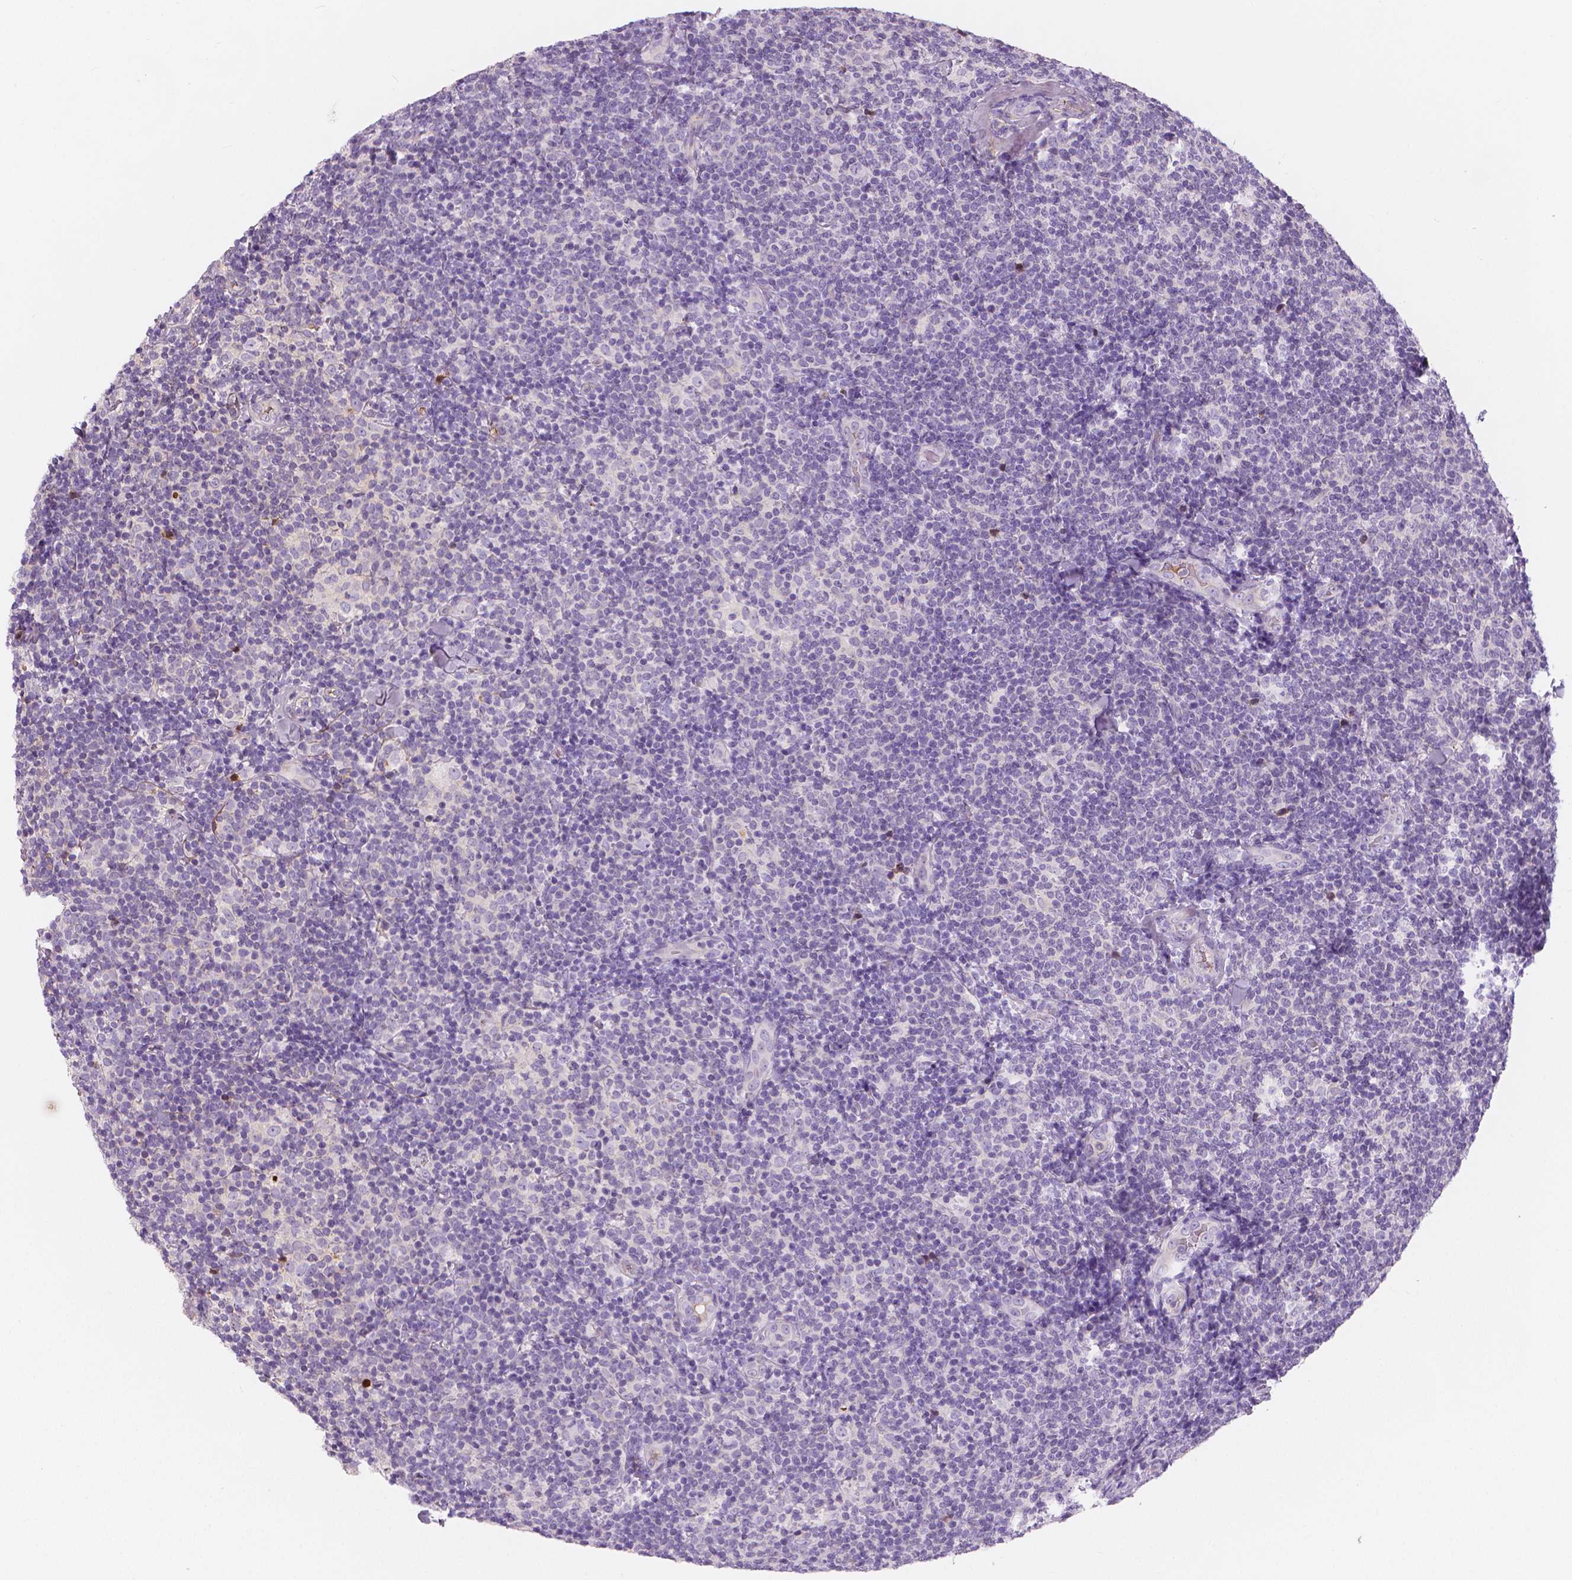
{"staining": {"intensity": "negative", "quantity": "none", "location": "none"}, "tissue": "lymphoma", "cell_type": "Tumor cells", "image_type": "cancer", "snomed": [{"axis": "morphology", "description": "Malignant lymphoma, non-Hodgkin's type, Low grade"}, {"axis": "topography", "description": "Lymph node"}], "caption": "High power microscopy histopathology image of an immunohistochemistry (IHC) histopathology image of low-grade malignant lymphoma, non-Hodgkin's type, revealing no significant expression in tumor cells. Nuclei are stained in blue.", "gene": "APOA4", "patient": {"sex": "female", "age": 56}}